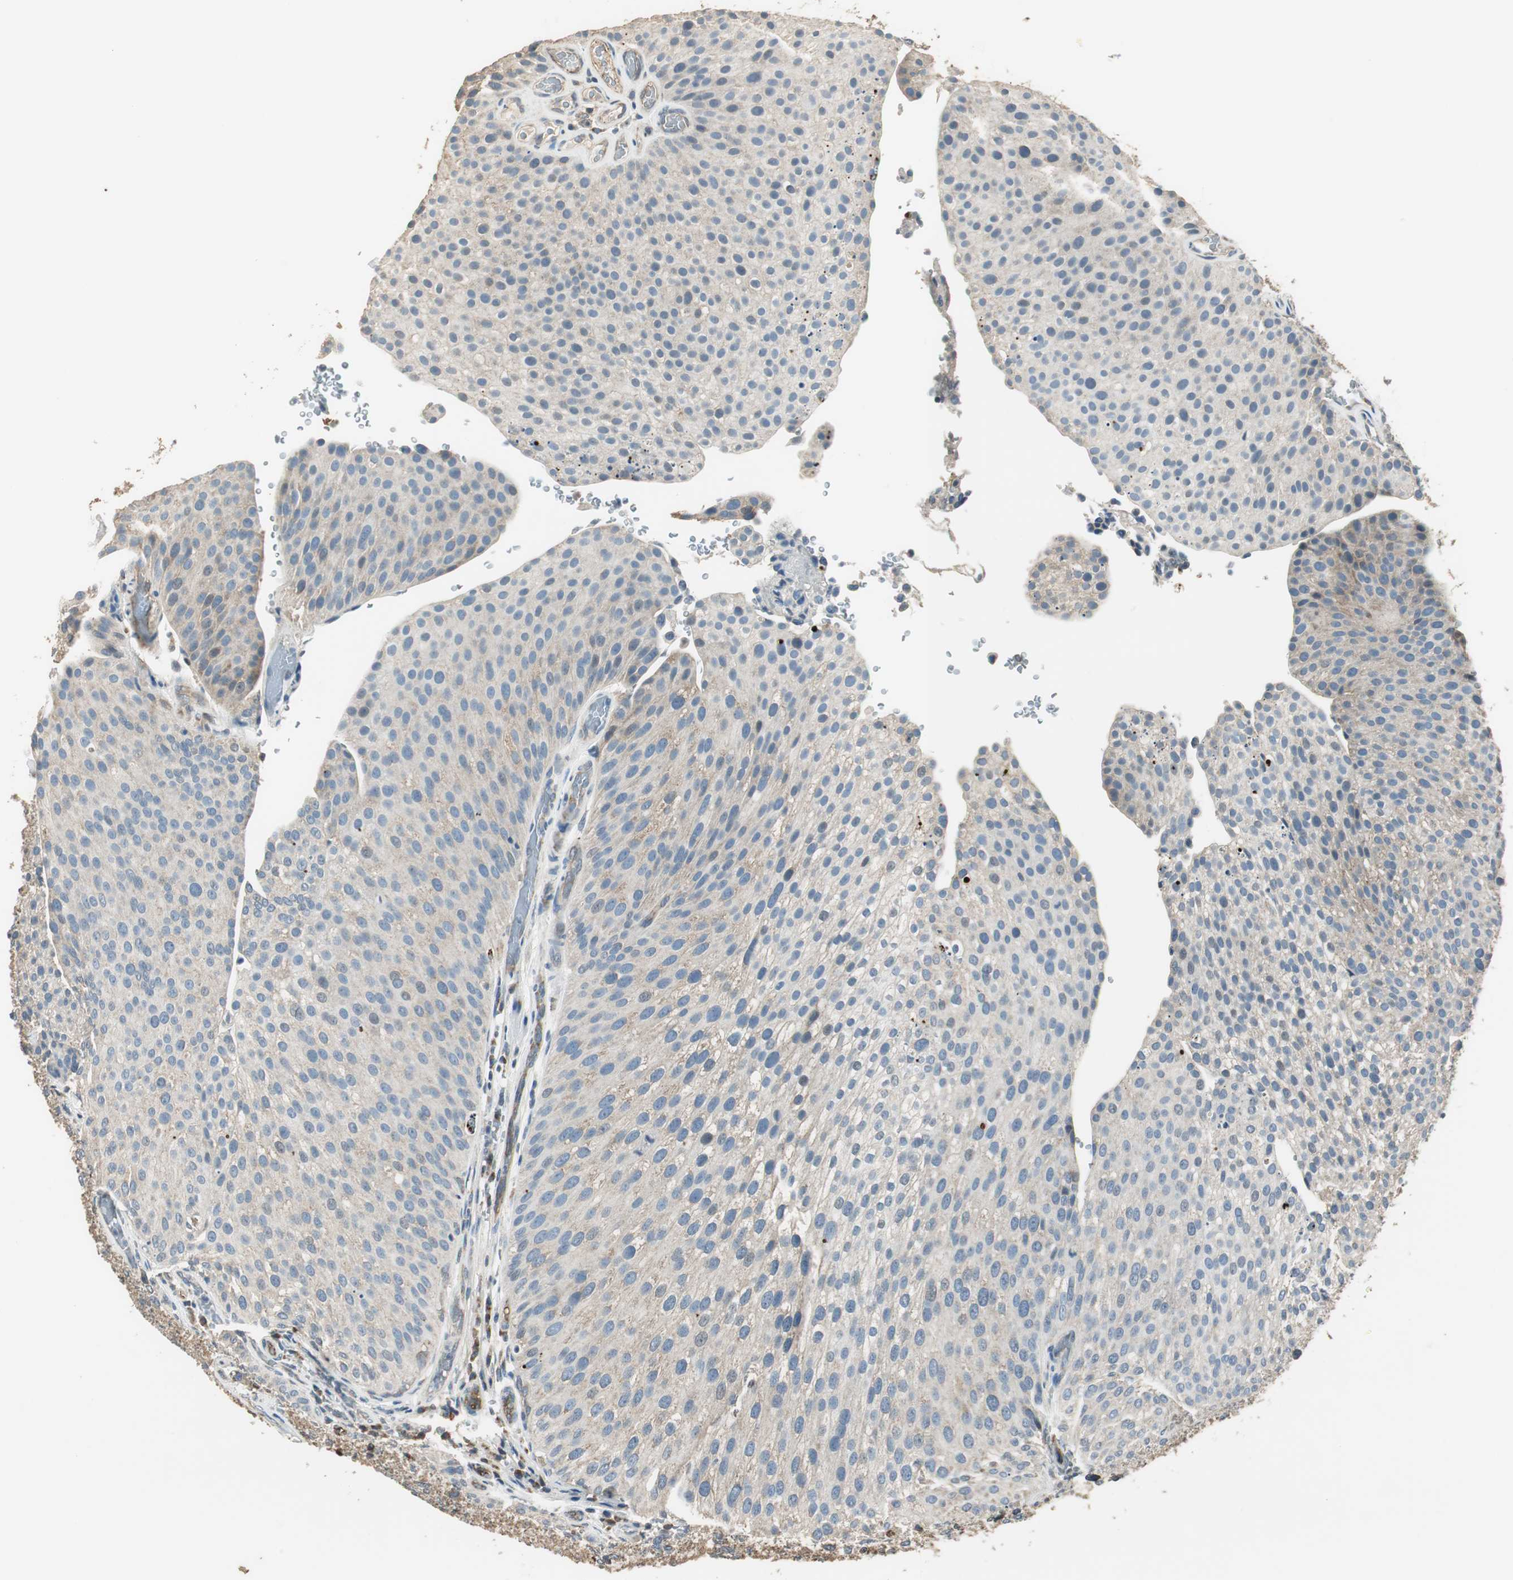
{"staining": {"intensity": "weak", "quantity": ">75%", "location": "cytoplasmic/membranous"}, "tissue": "urothelial cancer", "cell_type": "Tumor cells", "image_type": "cancer", "snomed": [{"axis": "morphology", "description": "Urothelial carcinoma, Low grade"}, {"axis": "topography", "description": "Smooth muscle"}, {"axis": "topography", "description": "Urinary bladder"}], "caption": "Tumor cells demonstrate low levels of weak cytoplasmic/membranous expression in approximately >75% of cells in human urothelial cancer. The staining is performed using DAB brown chromogen to label protein expression. The nuclei are counter-stained blue using hematoxylin.", "gene": "MSTO1", "patient": {"sex": "male", "age": 60}}